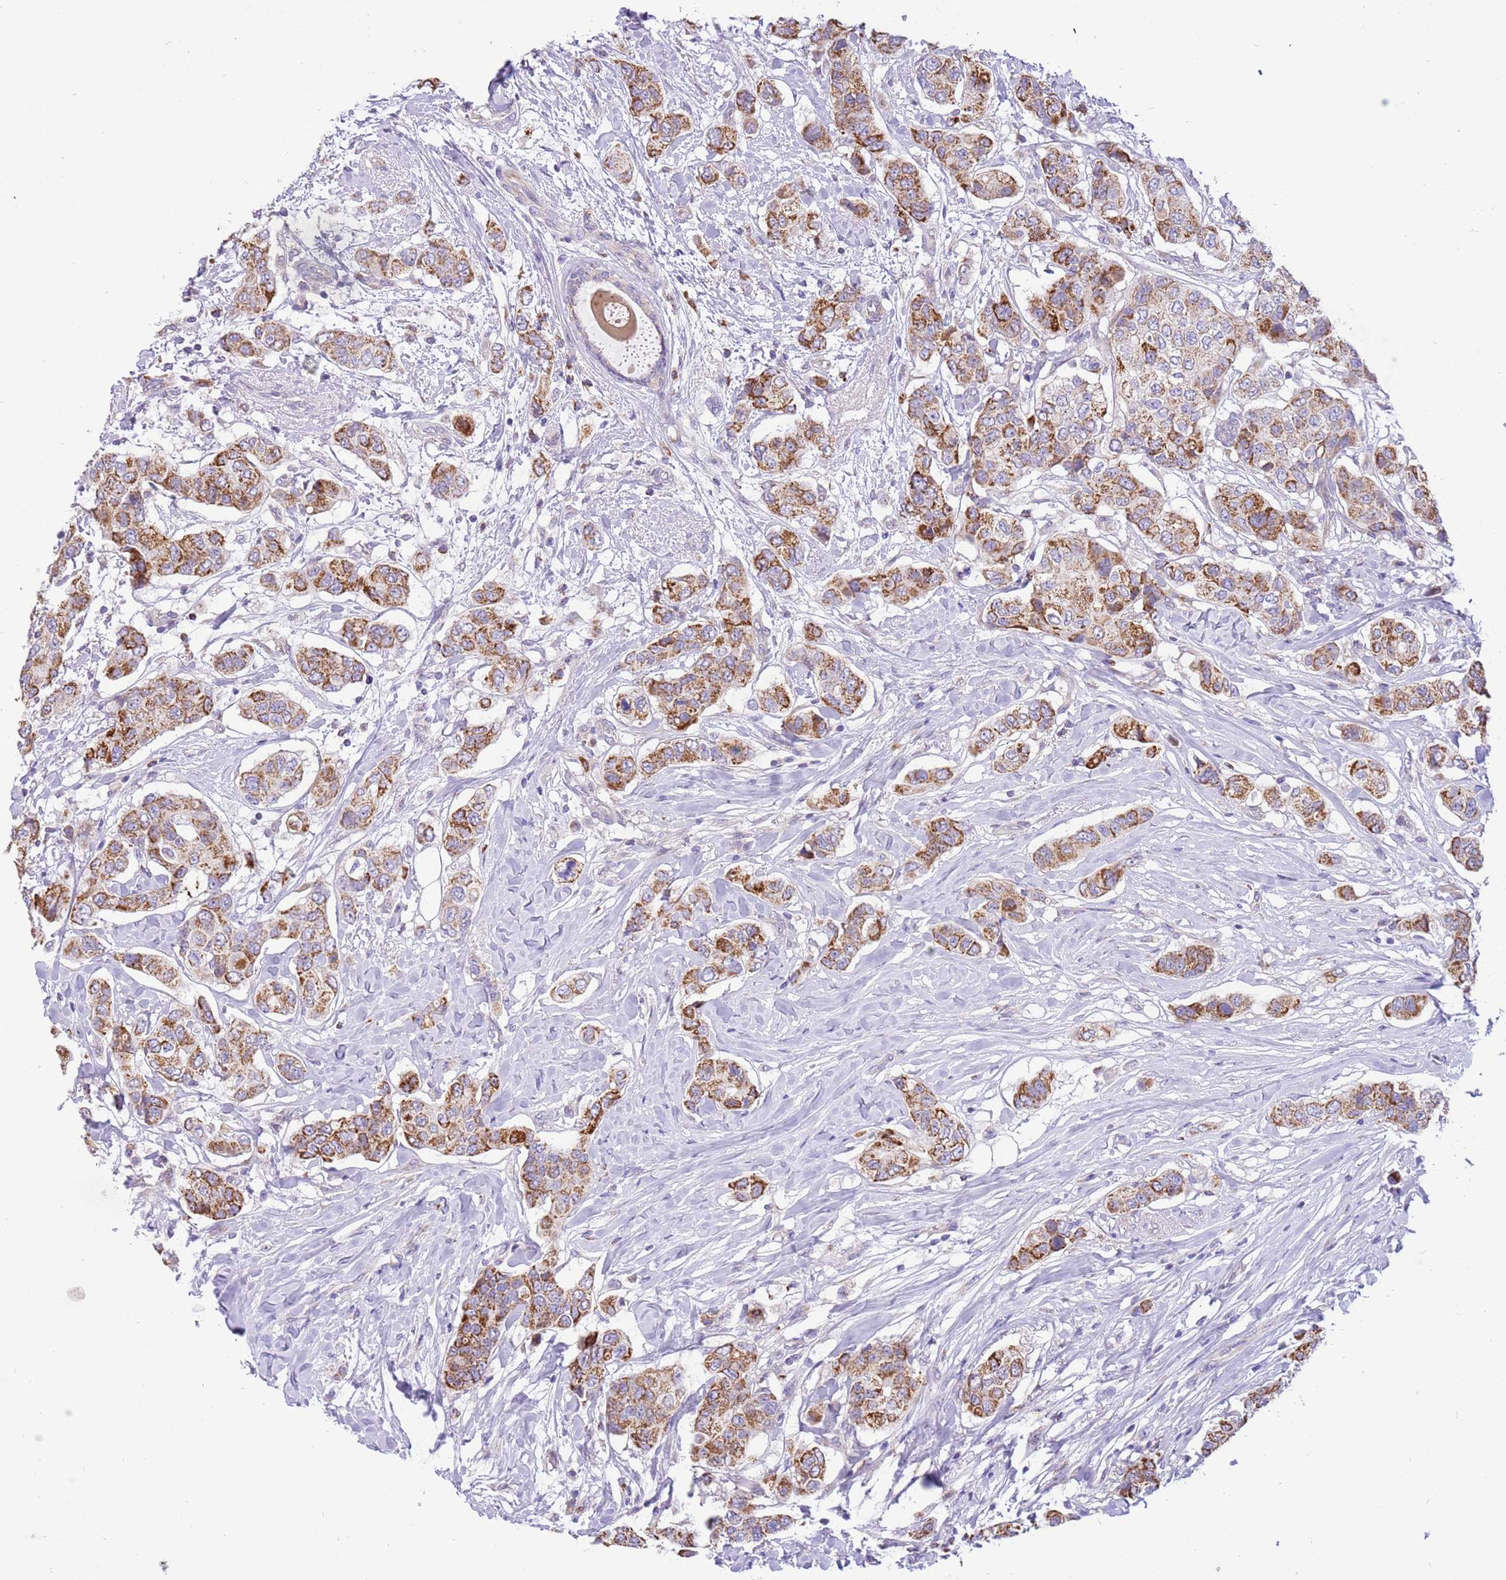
{"staining": {"intensity": "moderate", "quantity": ">75%", "location": "cytoplasmic/membranous"}, "tissue": "breast cancer", "cell_type": "Tumor cells", "image_type": "cancer", "snomed": [{"axis": "morphology", "description": "Lobular carcinoma"}, {"axis": "topography", "description": "Breast"}], "caption": "DAB (3,3'-diaminobenzidine) immunohistochemical staining of human lobular carcinoma (breast) demonstrates moderate cytoplasmic/membranous protein expression in approximately >75% of tumor cells. Using DAB (3,3'-diaminobenzidine) (brown) and hematoxylin (blue) stains, captured at high magnification using brightfield microscopy.", "gene": "COX17", "patient": {"sex": "female", "age": 51}}